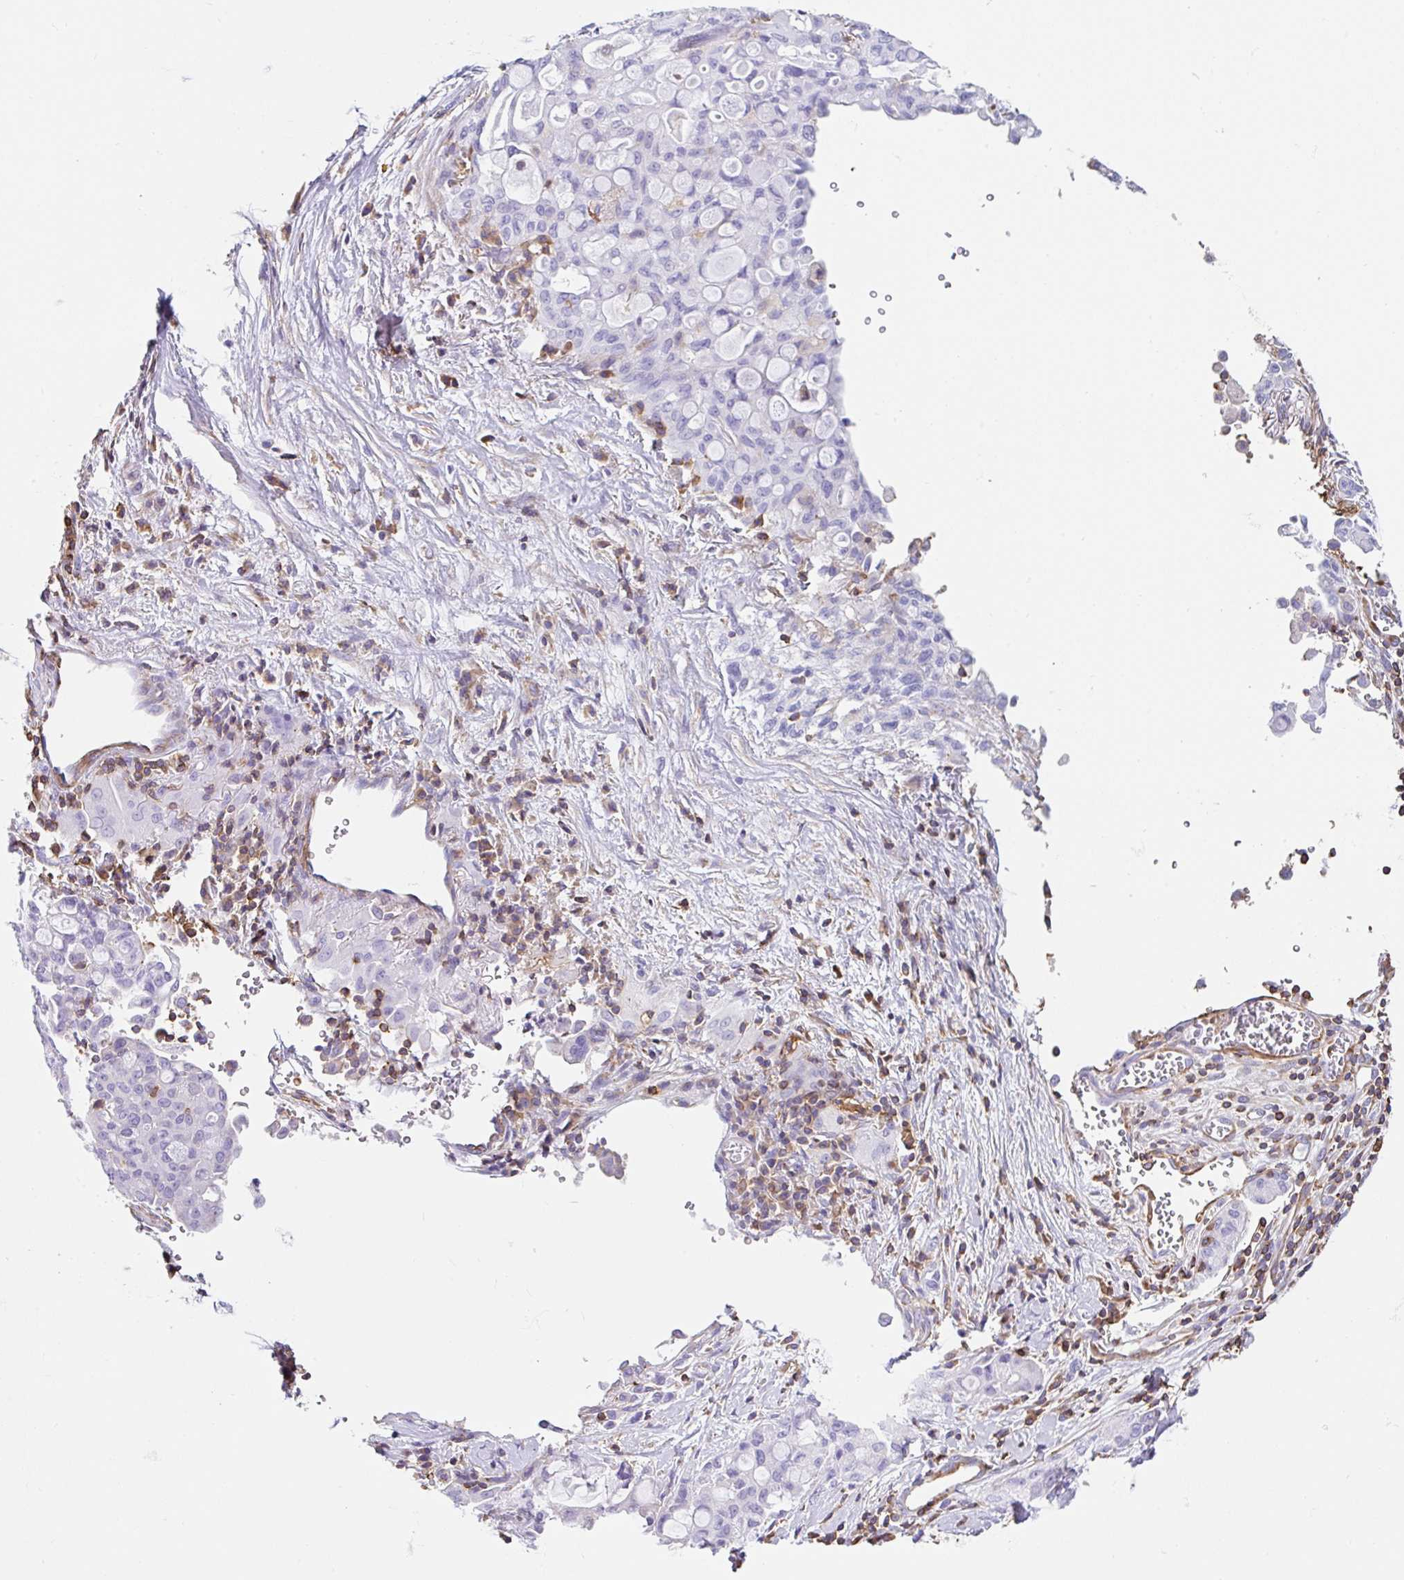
{"staining": {"intensity": "negative", "quantity": "none", "location": "none"}, "tissue": "lung cancer", "cell_type": "Tumor cells", "image_type": "cancer", "snomed": [{"axis": "morphology", "description": "Adenocarcinoma, NOS"}, {"axis": "topography", "description": "Lung"}], "caption": "High magnification brightfield microscopy of lung adenocarcinoma stained with DAB (3,3'-diaminobenzidine) (brown) and counterstained with hematoxylin (blue): tumor cells show no significant positivity.", "gene": "MTTP", "patient": {"sex": "female", "age": 44}}